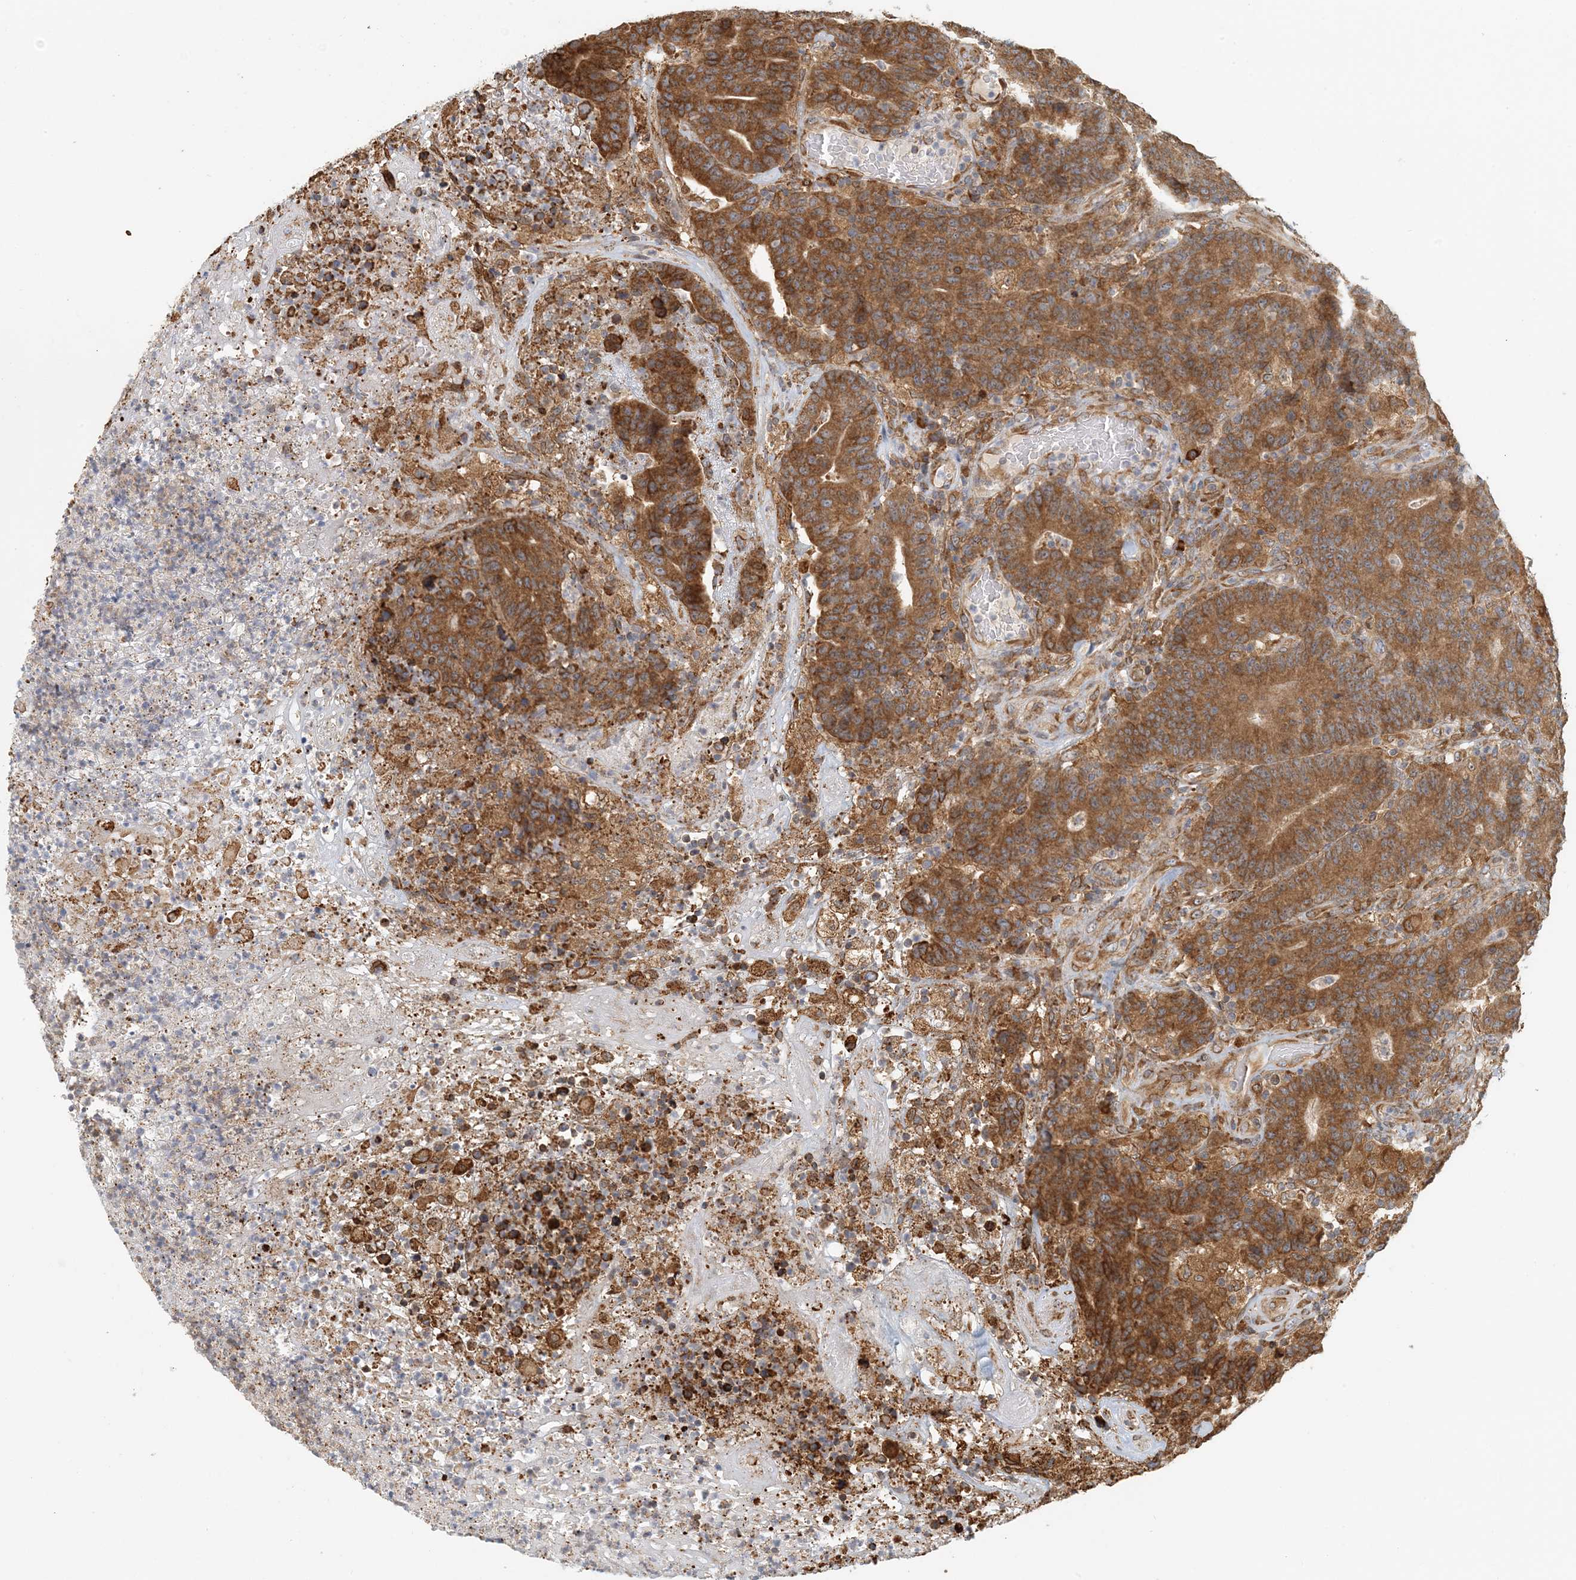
{"staining": {"intensity": "moderate", "quantity": ">75%", "location": "cytoplasmic/membranous"}, "tissue": "colorectal cancer", "cell_type": "Tumor cells", "image_type": "cancer", "snomed": [{"axis": "morphology", "description": "Normal tissue, NOS"}, {"axis": "morphology", "description": "Adenocarcinoma, NOS"}, {"axis": "topography", "description": "Colon"}], "caption": "A brown stain highlights moderate cytoplasmic/membranous staining of a protein in human colorectal cancer tumor cells. (IHC, brightfield microscopy, high magnification).", "gene": "HNMT", "patient": {"sex": "female", "age": 75}}